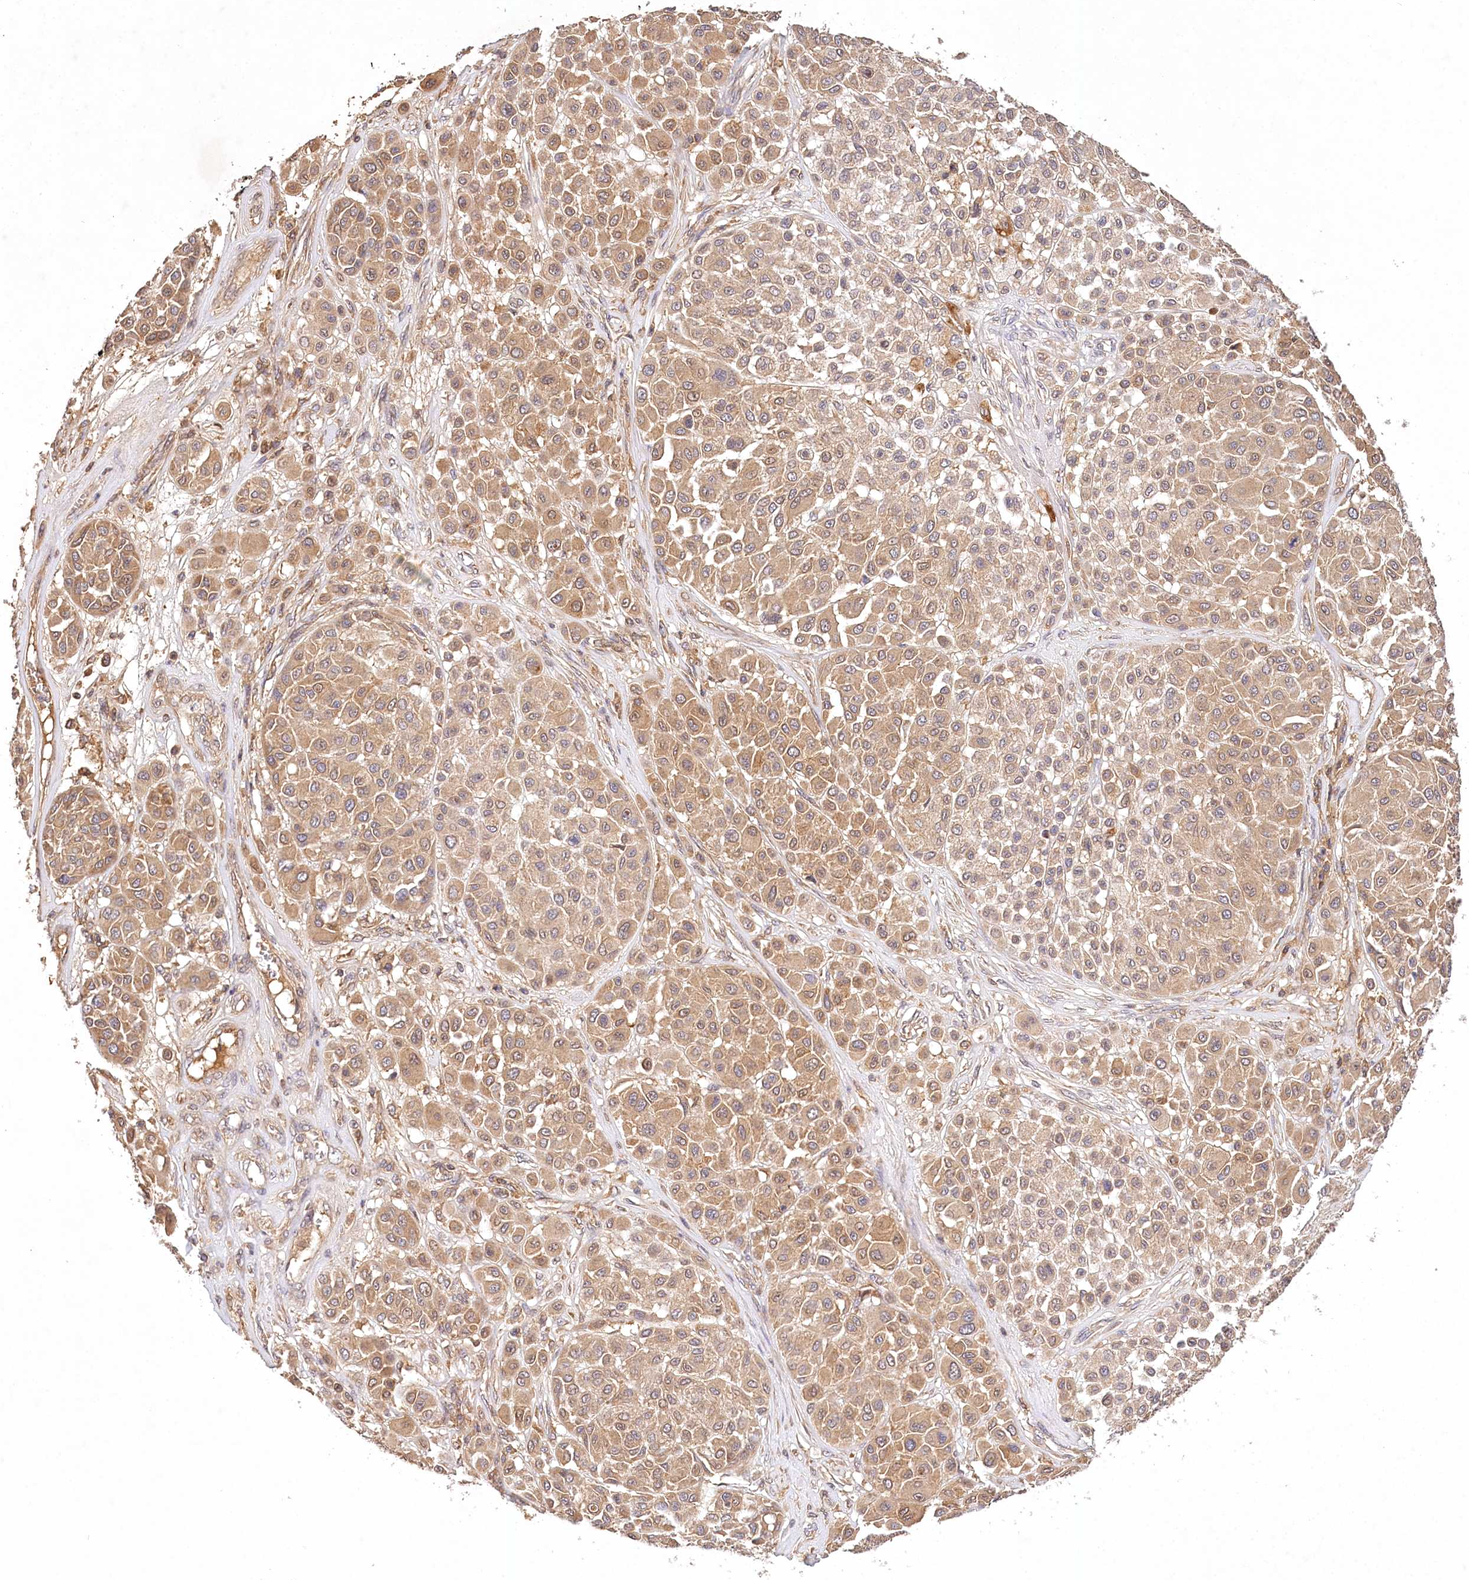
{"staining": {"intensity": "moderate", "quantity": ">75%", "location": "cytoplasmic/membranous"}, "tissue": "melanoma", "cell_type": "Tumor cells", "image_type": "cancer", "snomed": [{"axis": "morphology", "description": "Malignant melanoma, Metastatic site"}, {"axis": "topography", "description": "Soft tissue"}], "caption": "DAB immunohistochemical staining of human malignant melanoma (metastatic site) displays moderate cytoplasmic/membranous protein positivity in about >75% of tumor cells.", "gene": "LSS", "patient": {"sex": "male", "age": 41}}